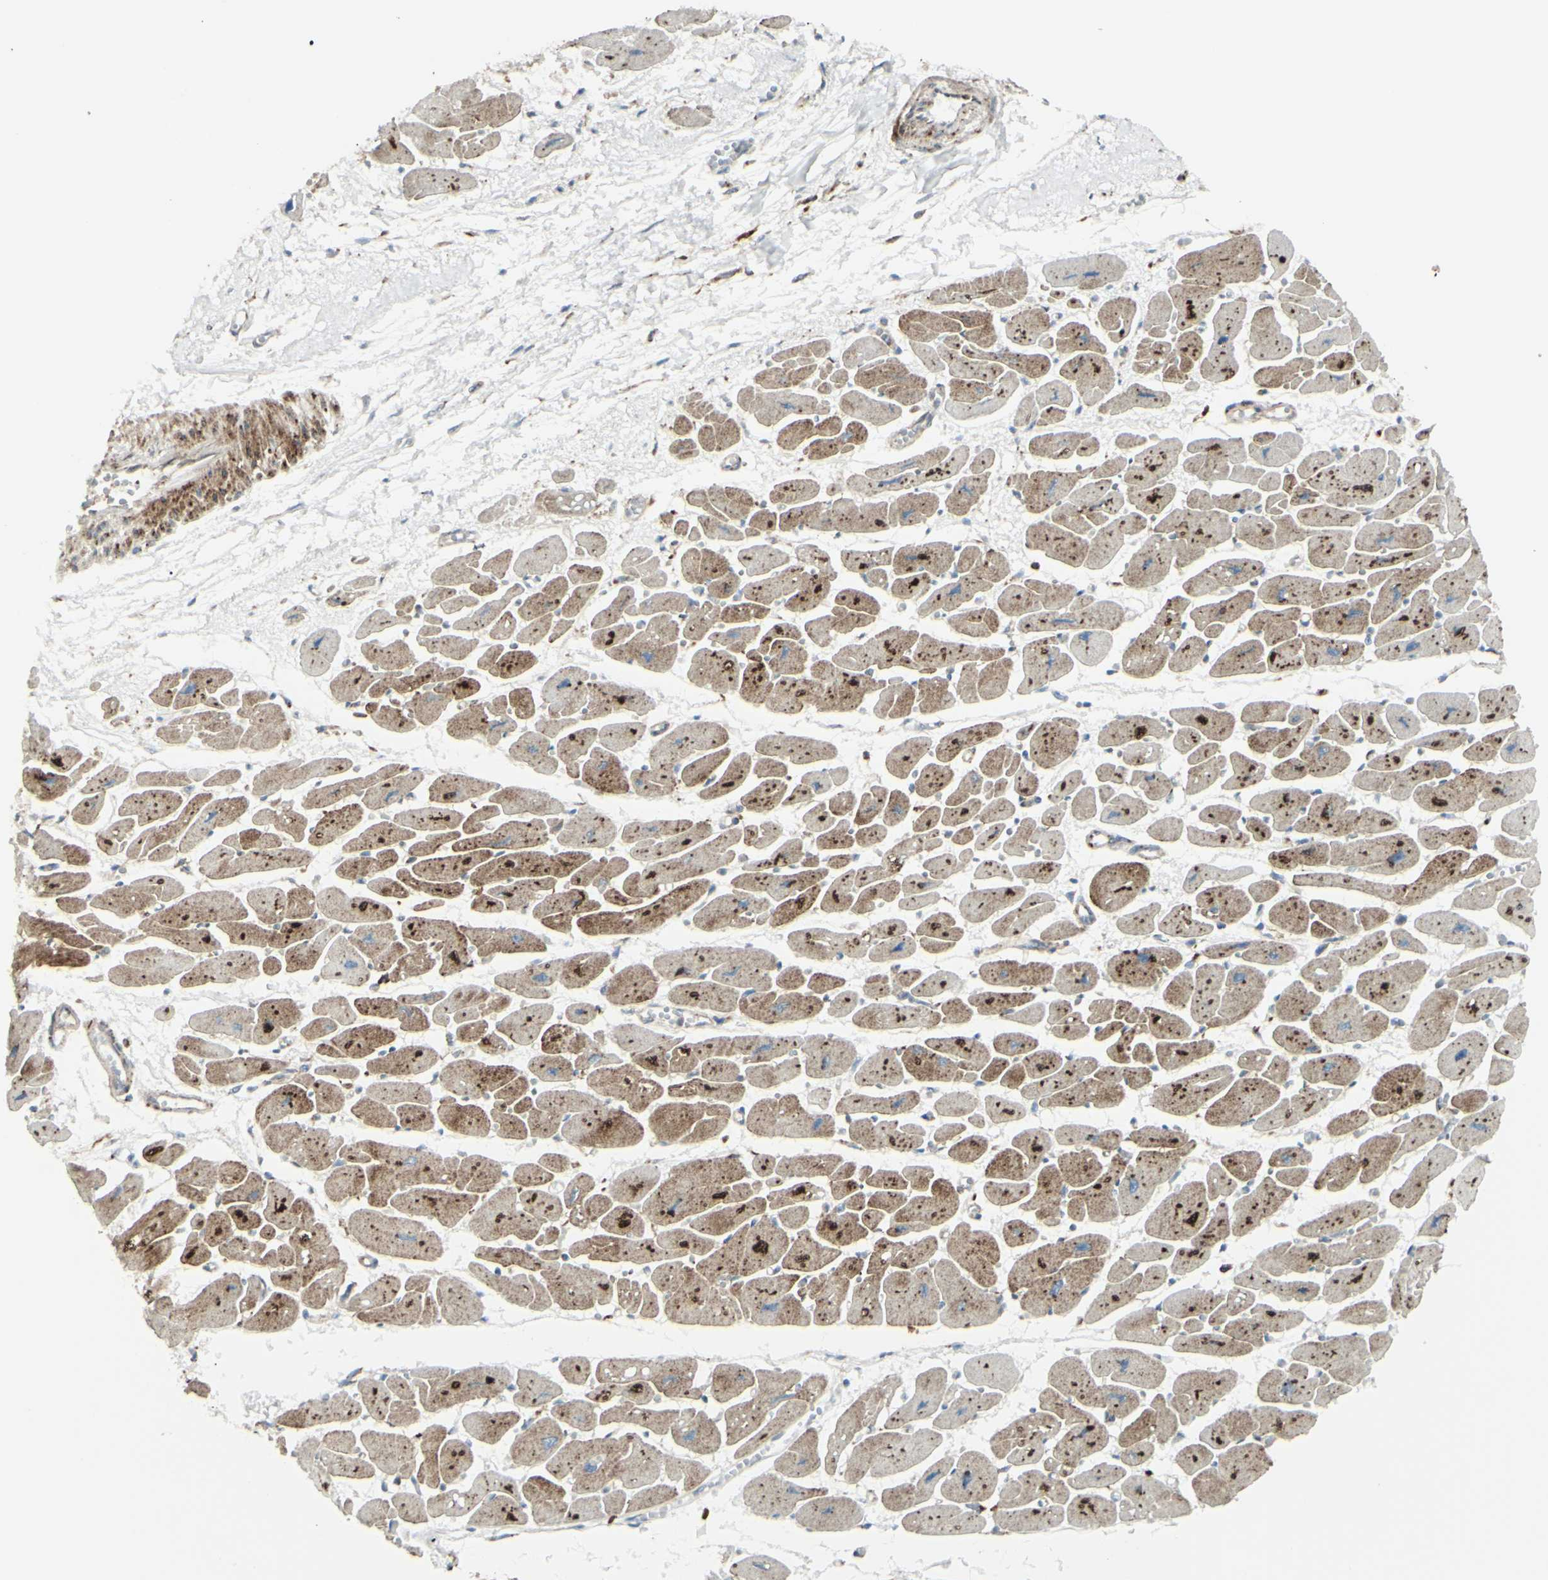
{"staining": {"intensity": "strong", "quantity": ">75%", "location": "cytoplasmic/membranous"}, "tissue": "heart muscle", "cell_type": "Cardiomyocytes", "image_type": "normal", "snomed": [{"axis": "morphology", "description": "Normal tissue, NOS"}, {"axis": "topography", "description": "Heart"}], "caption": "Protein staining displays strong cytoplasmic/membranous staining in about >75% of cardiomyocytes in benign heart muscle. Nuclei are stained in blue.", "gene": "NAPA", "patient": {"sex": "female", "age": 54}}